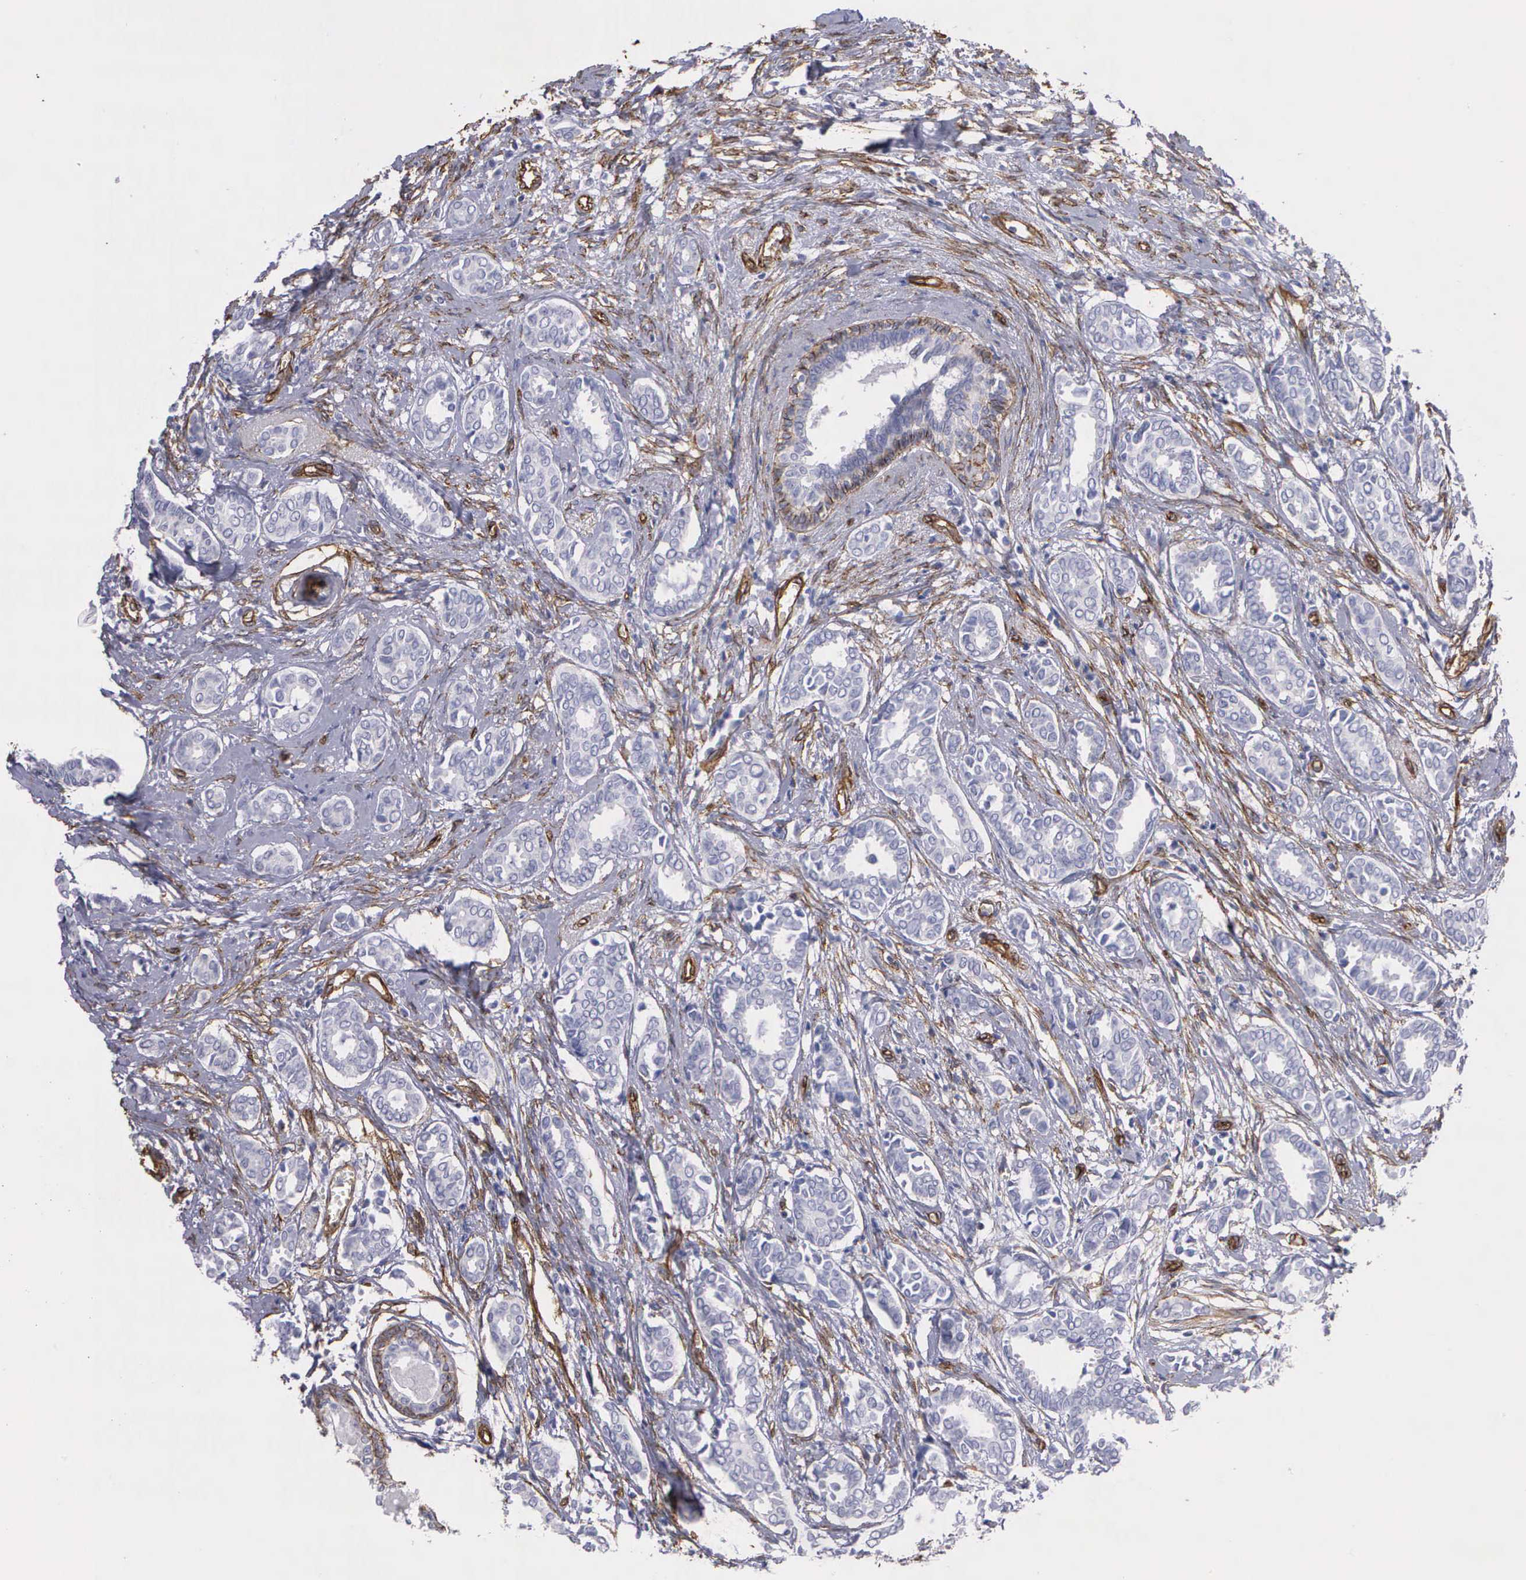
{"staining": {"intensity": "moderate", "quantity": "<25%", "location": "cytoplasmic/membranous"}, "tissue": "breast cancer", "cell_type": "Tumor cells", "image_type": "cancer", "snomed": [{"axis": "morphology", "description": "Duct carcinoma"}, {"axis": "topography", "description": "Breast"}], "caption": "Breast cancer stained with DAB (3,3'-diaminobenzidine) immunohistochemistry (IHC) demonstrates low levels of moderate cytoplasmic/membranous expression in approximately <25% of tumor cells. Immunohistochemistry (ihc) stains the protein of interest in brown and the nuclei are stained blue.", "gene": "MAGEB10", "patient": {"sex": "female", "age": 50}}